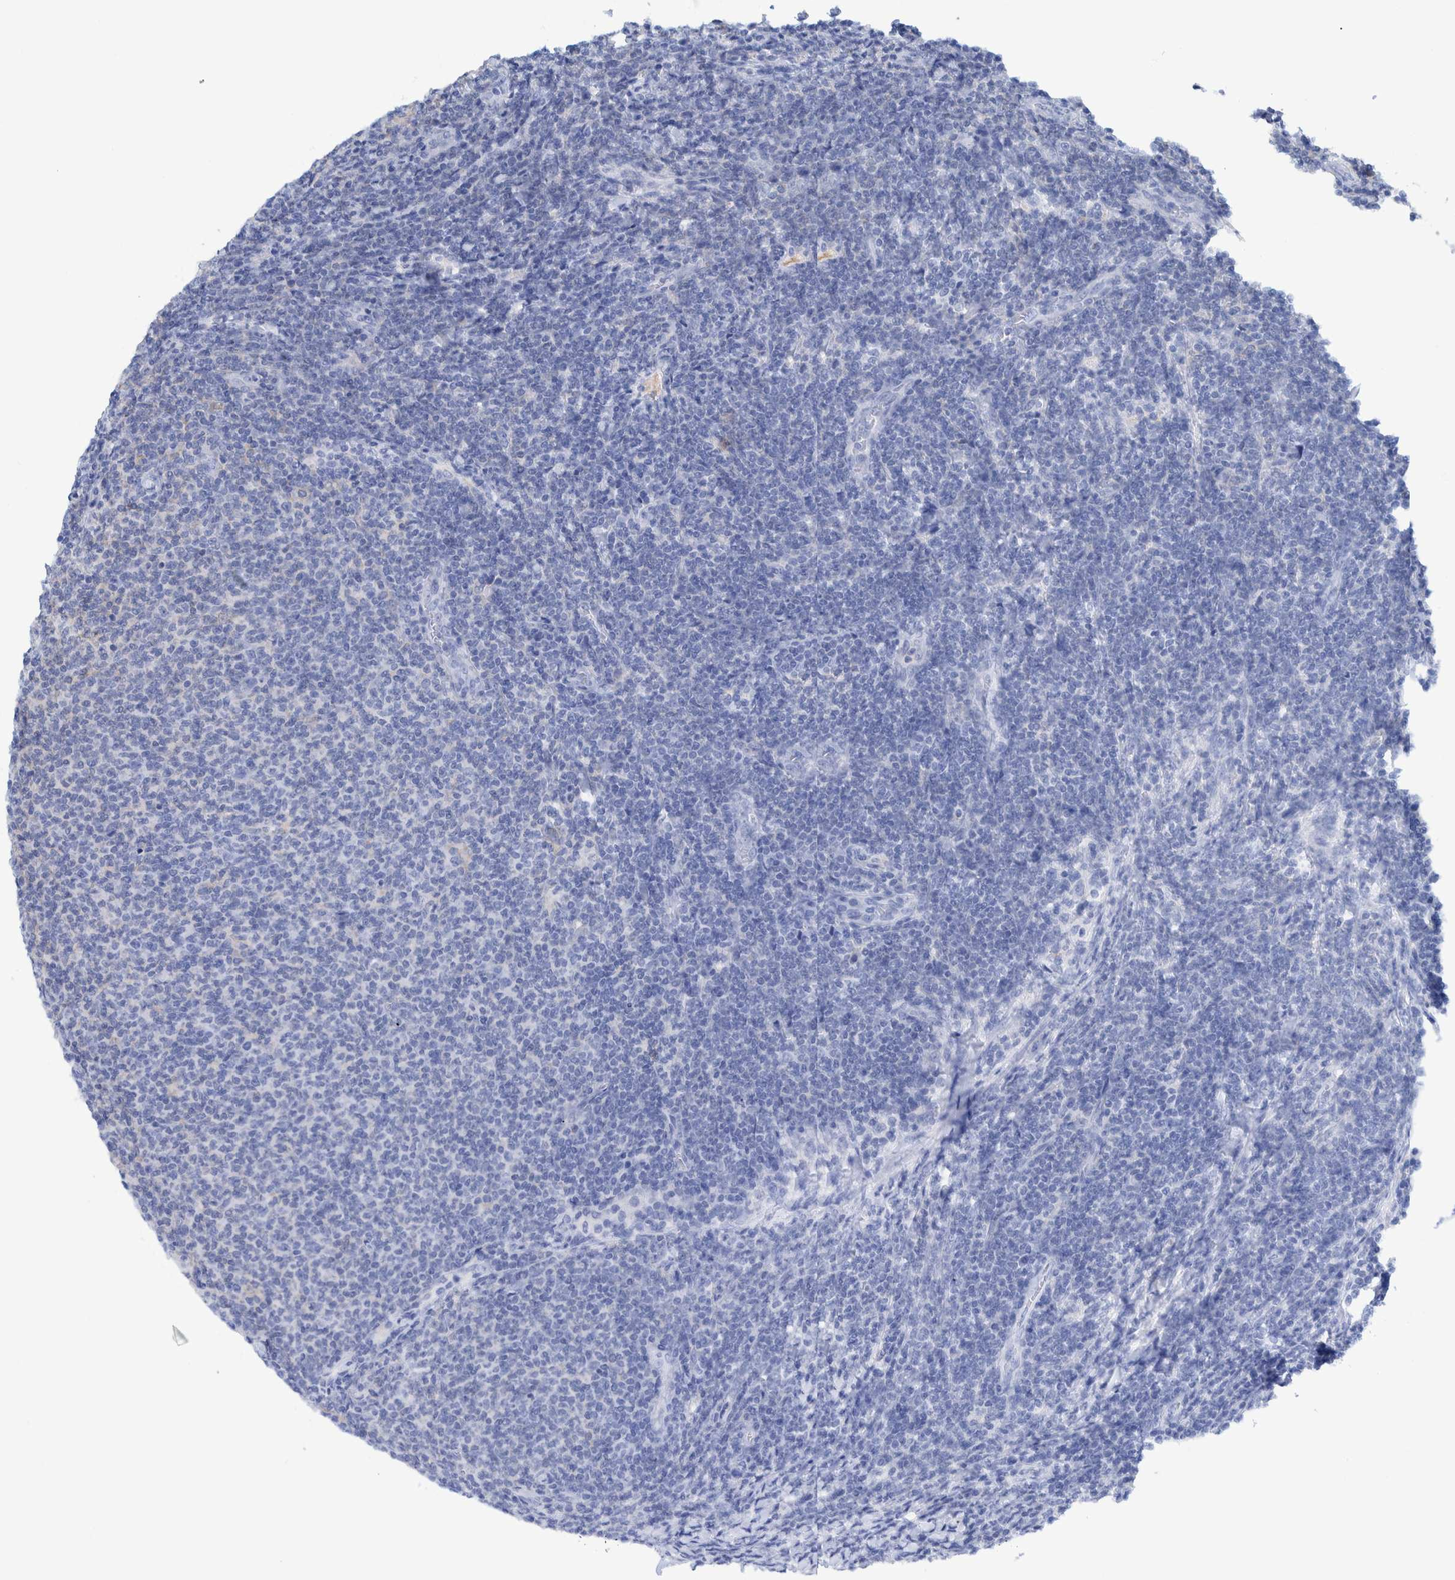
{"staining": {"intensity": "negative", "quantity": "none", "location": "none"}, "tissue": "lymphoma", "cell_type": "Tumor cells", "image_type": "cancer", "snomed": [{"axis": "morphology", "description": "Malignant lymphoma, non-Hodgkin's type, Low grade"}, {"axis": "topography", "description": "Lymph node"}], "caption": "Image shows no protein expression in tumor cells of lymphoma tissue.", "gene": "KRT14", "patient": {"sex": "male", "age": 66}}